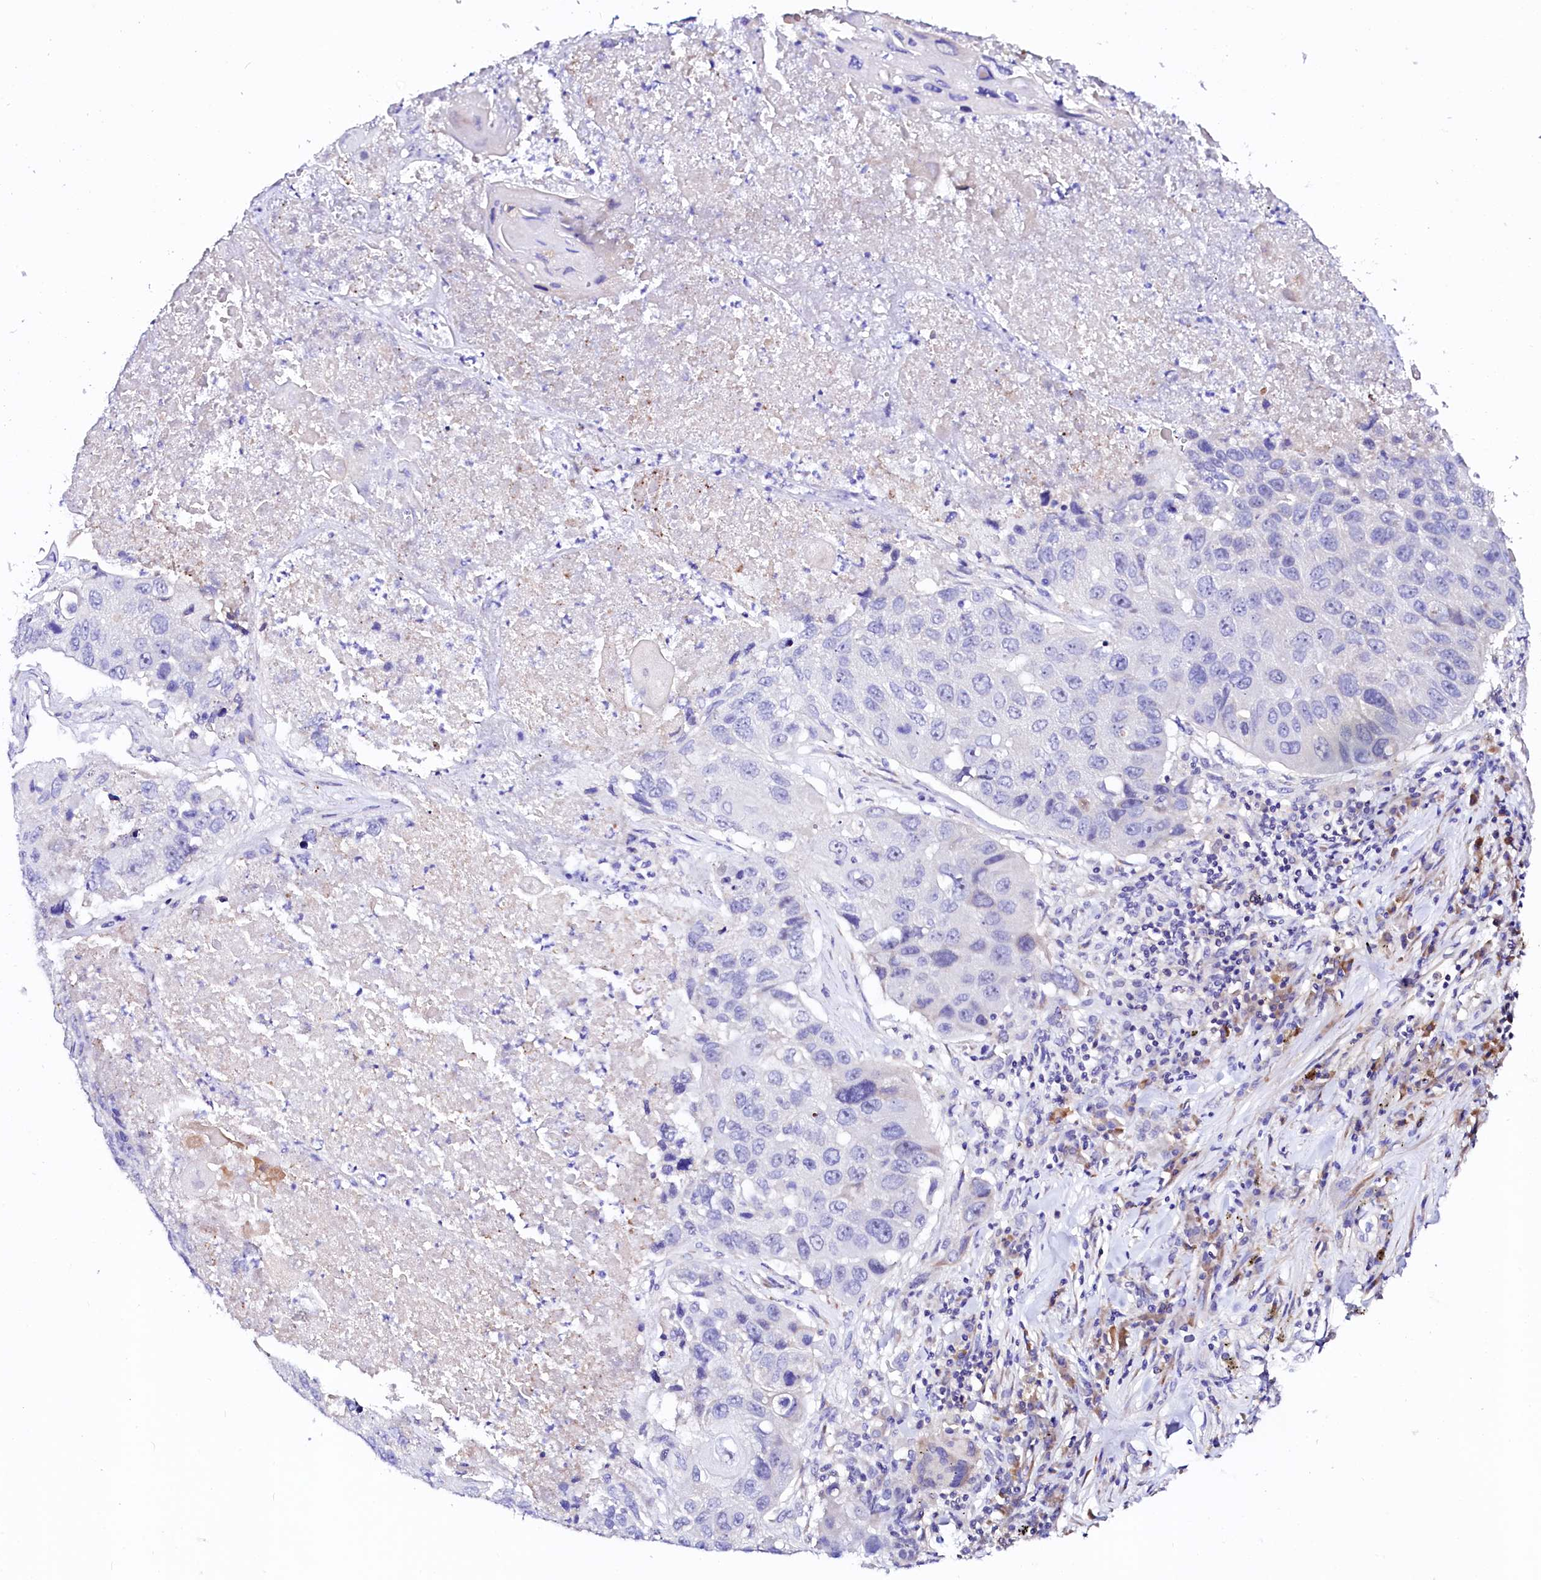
{"staining": {"intensity": "negative", "quantity": "none", "location": "none"}, "tissue": "lung cancer", "cell_type": "Tumor cells", "image_type": "cancer", "snomed": [{"axis": "morphology", "description": "Squamous cell carcinoma, NOS"}, {"axis": "topography", "description": "Lung"}], "caption": "High power microscopy image of an immunohistochemistry (IHC) photomicrograph of lung cancer, revealing no significant positivity in tumor cells.", "gene": "BTBD16", "patient": {"sex": "male", "age": 61}}